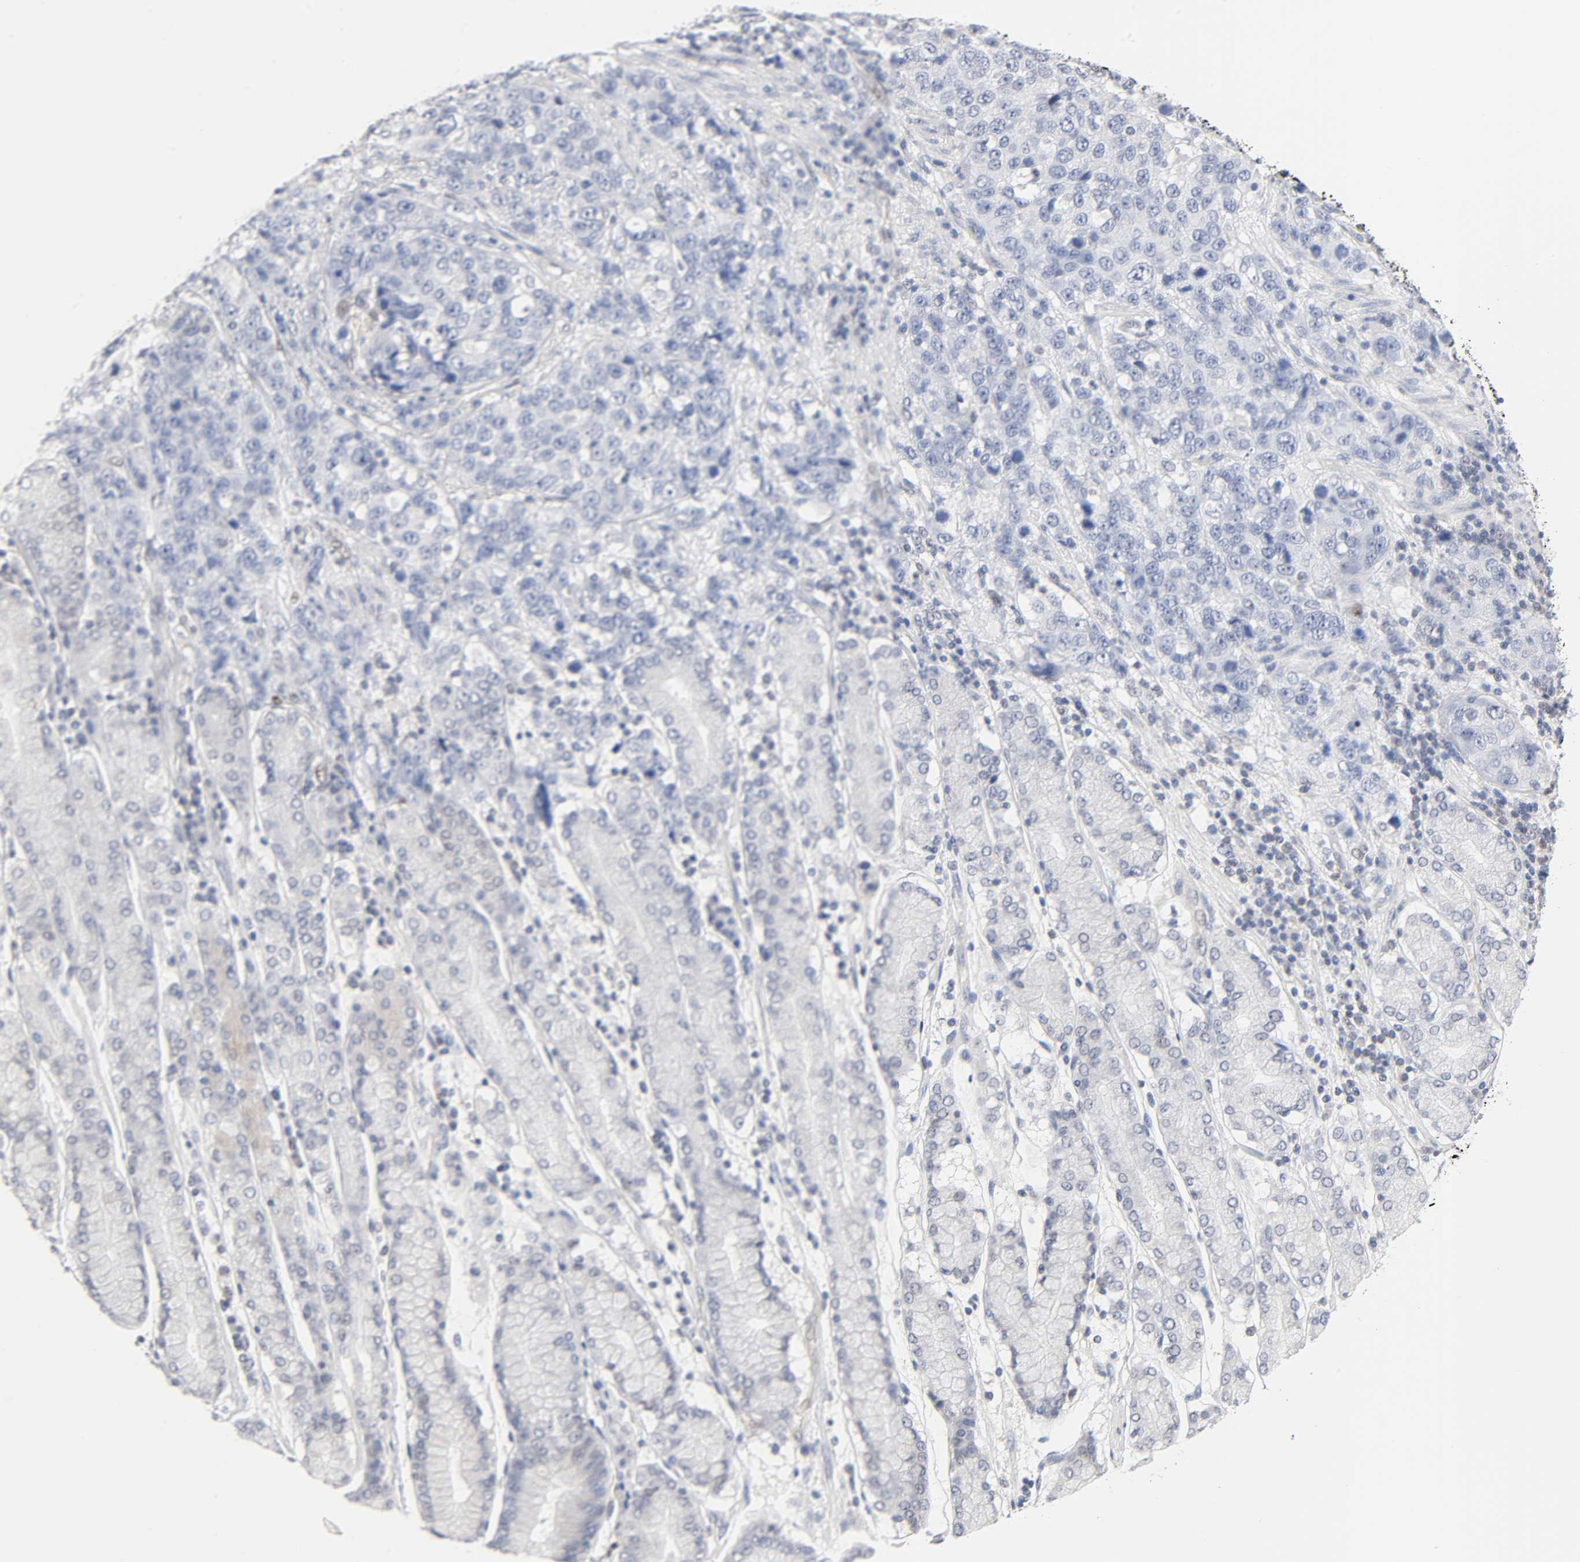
{"staining": {"intensity": "negative", "quantity": "none", "location": "none"}, "tissue": "stomach cancer", "cell_type": "Tumor cells", "image_type": "cancer", "snomed": [{"axis": "morphology", "description": "Normal tissue, NOS"}, {"axis": "morphology", "description": "Adenocarcinoma, NOS"}, {"axis": "topography", "description": "Stomach"}], "caption": "Tumor cells show no significant protein staining in stomach cancer. Brightfield microscopy of immunohistochemistry stained with DAB (3,3'-diaminobenzidine) (brown) and hematoxylin (blue), captured at high magnification.", "gene": "NFATC1", "patient": {"sex": "male", "age": 48}}